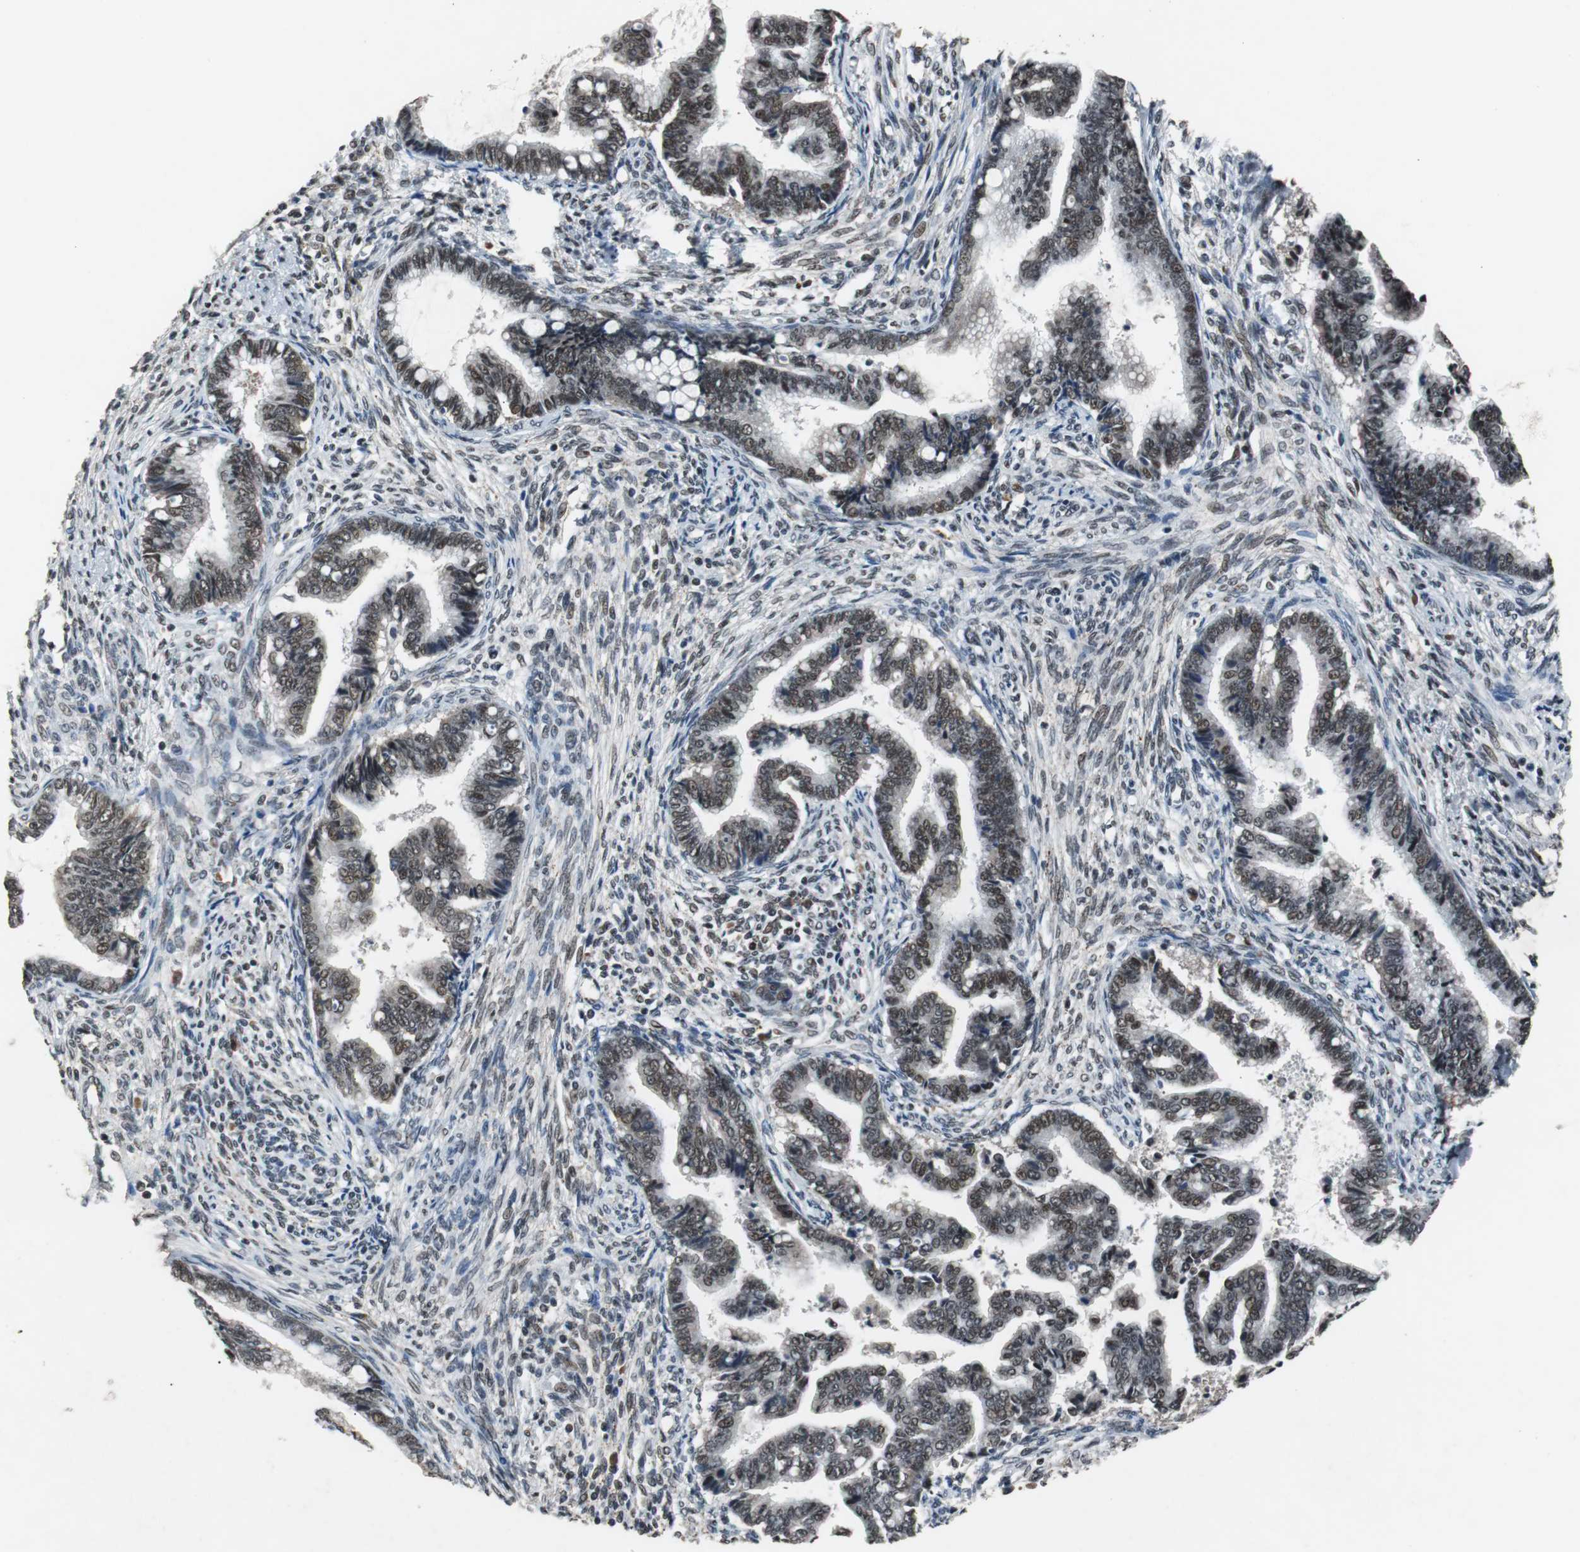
{"staining": {"intensity": "weak", "quantity": "25%-75%", "location": "nuclear"}, "tissue": "cervical cancer", "cell_type": "Tumor cells", "image_type": "cancer", "snomed": [{"axis": "morphology", "description": "Adenocarcinoma, NOS"}, {"axis": "topography", "description": "Cervix"}], "caption": "Cervical adenocarcinoma stained for a protein (brown) reveals weak nuclear positive staining in about 25%-75% of tumor cells.", "gene": "USP28", "patient": {"sex": "female", "age": 44}}